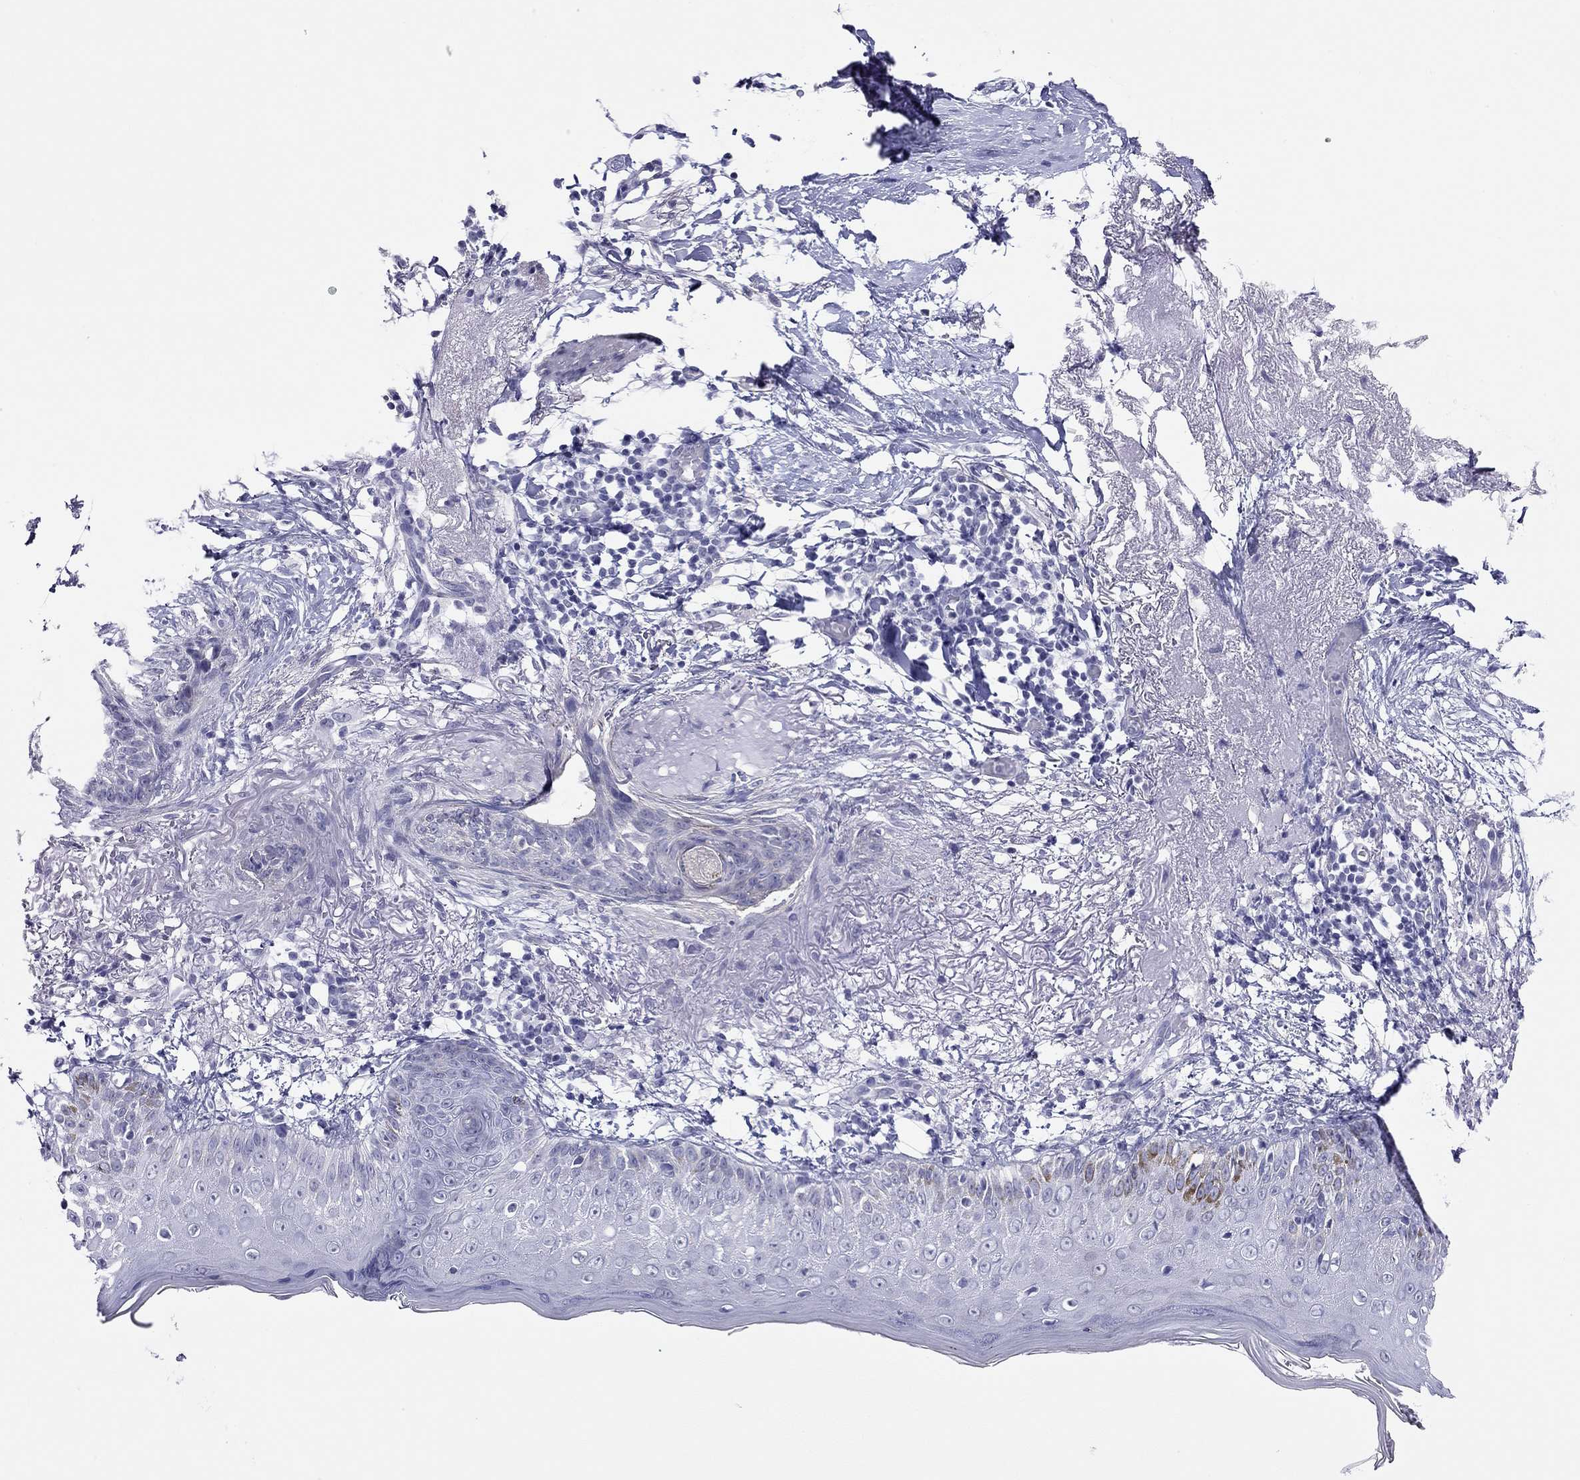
{"staining": {"intensity": "negative", "quantity": "none", "location": "none"}, "tissue": "skin cancer", "cell_type": "Tumor cells", "image_type": "cancer", "snomed": [{"axis": "morphology", "description": "Normal tissue, NOS"}, {"axis": "morphology", "description": "Basal cell carcinoma"}, {"axis": "topography", "description": "Skin"}], "caption": "The histopathology image demonstrates no staining of tumor cells in skin basal cell carcinoma.", "gene": "MYMX", "patient": {"sex": "male", "age": 84}}